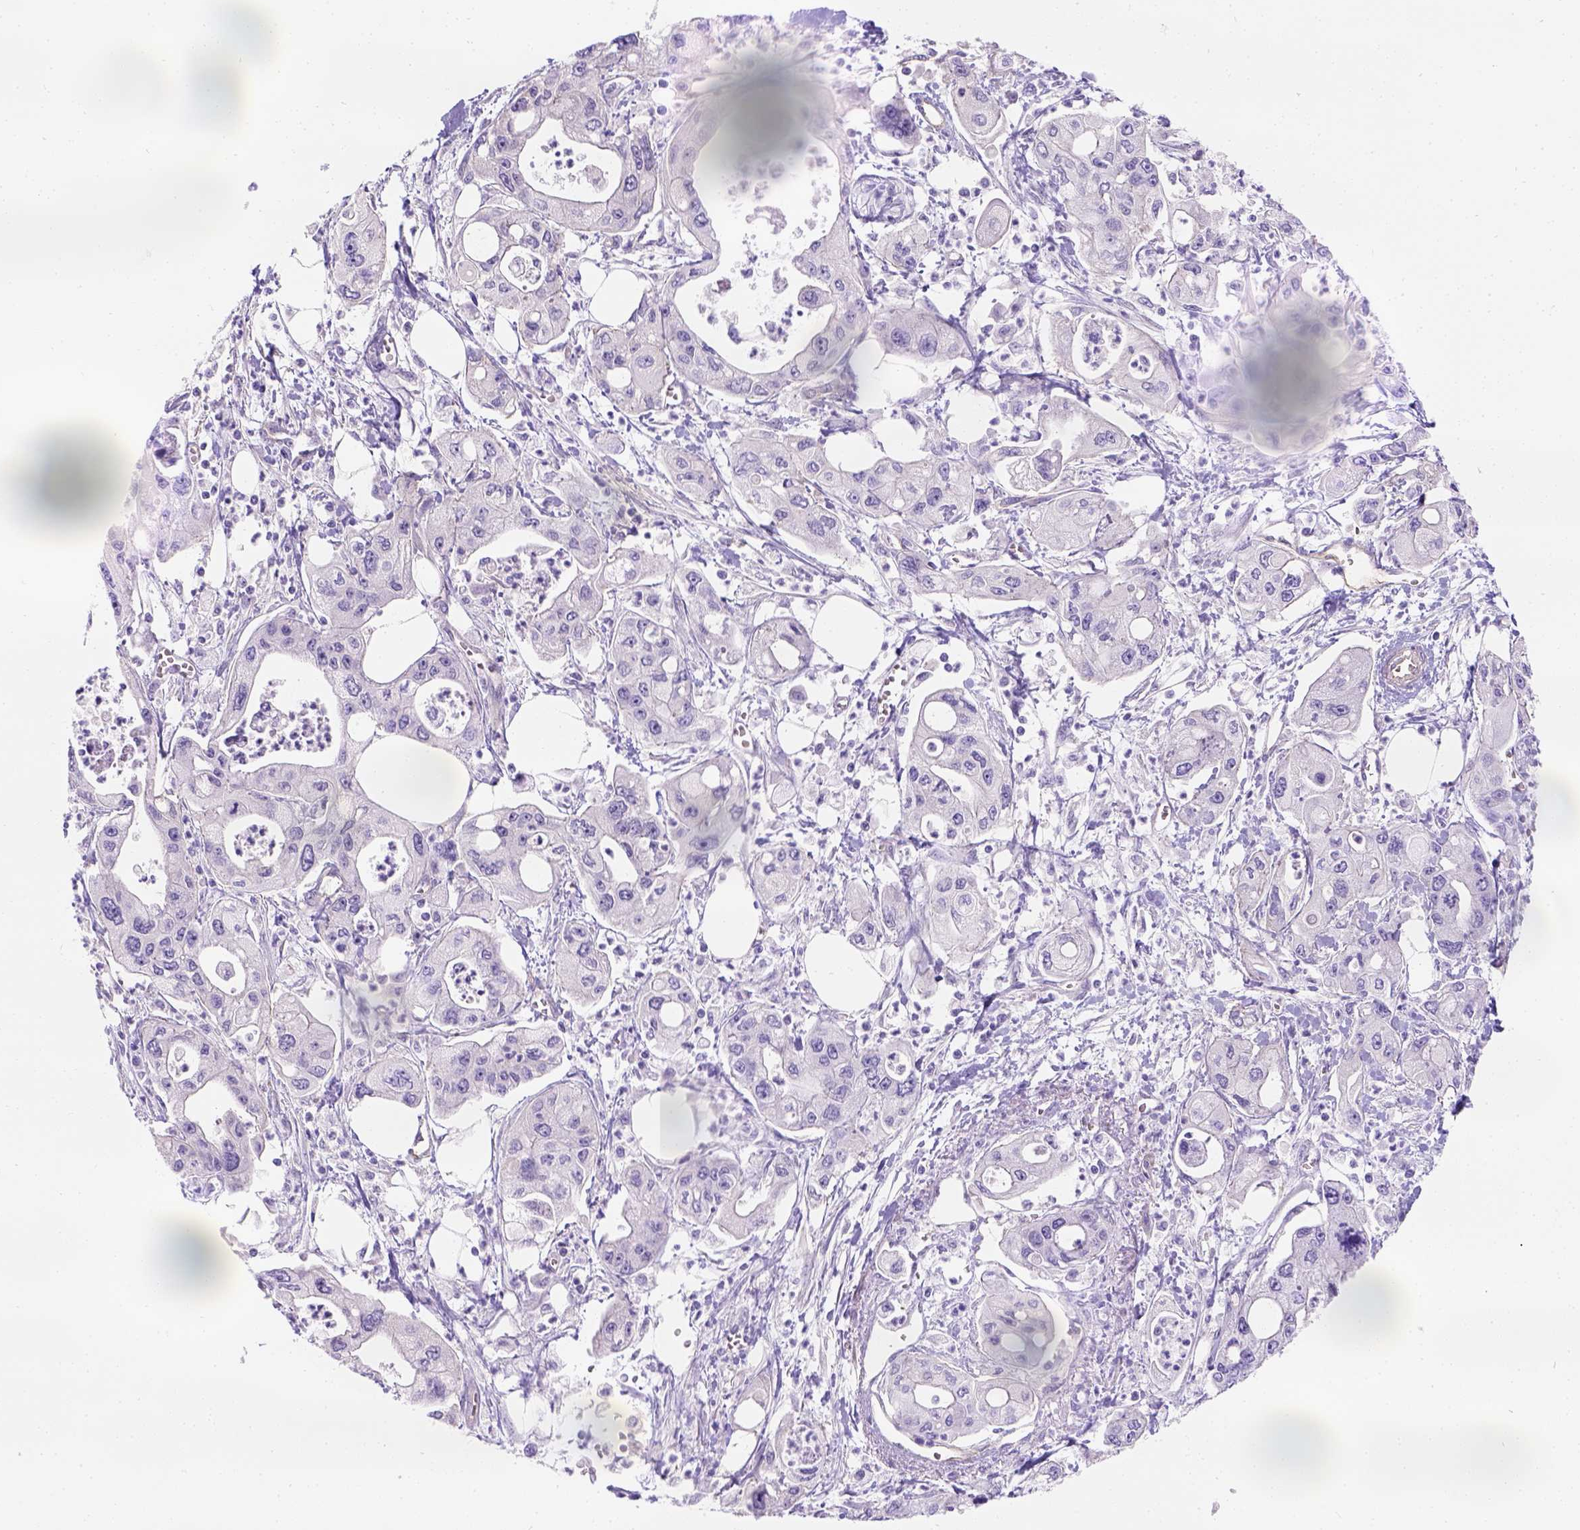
{"staining": {"intensity": "negative", "quantity": "none", "location": "none"}, "tissue": "pancreatic cancer", "cell_type": "Tumor cells", "image_type": "cancer", "snomed": [{"axis": "morphology", "description": "Adenocarcinoma, NOS"}, {"axis": "topography", "description": "Pancreas"}], "caption": "Tumor cells show no significant protein staining in pancreatic cancer.", "gene": "PHF7", "patient": {"sex": "male", "age": 70}}